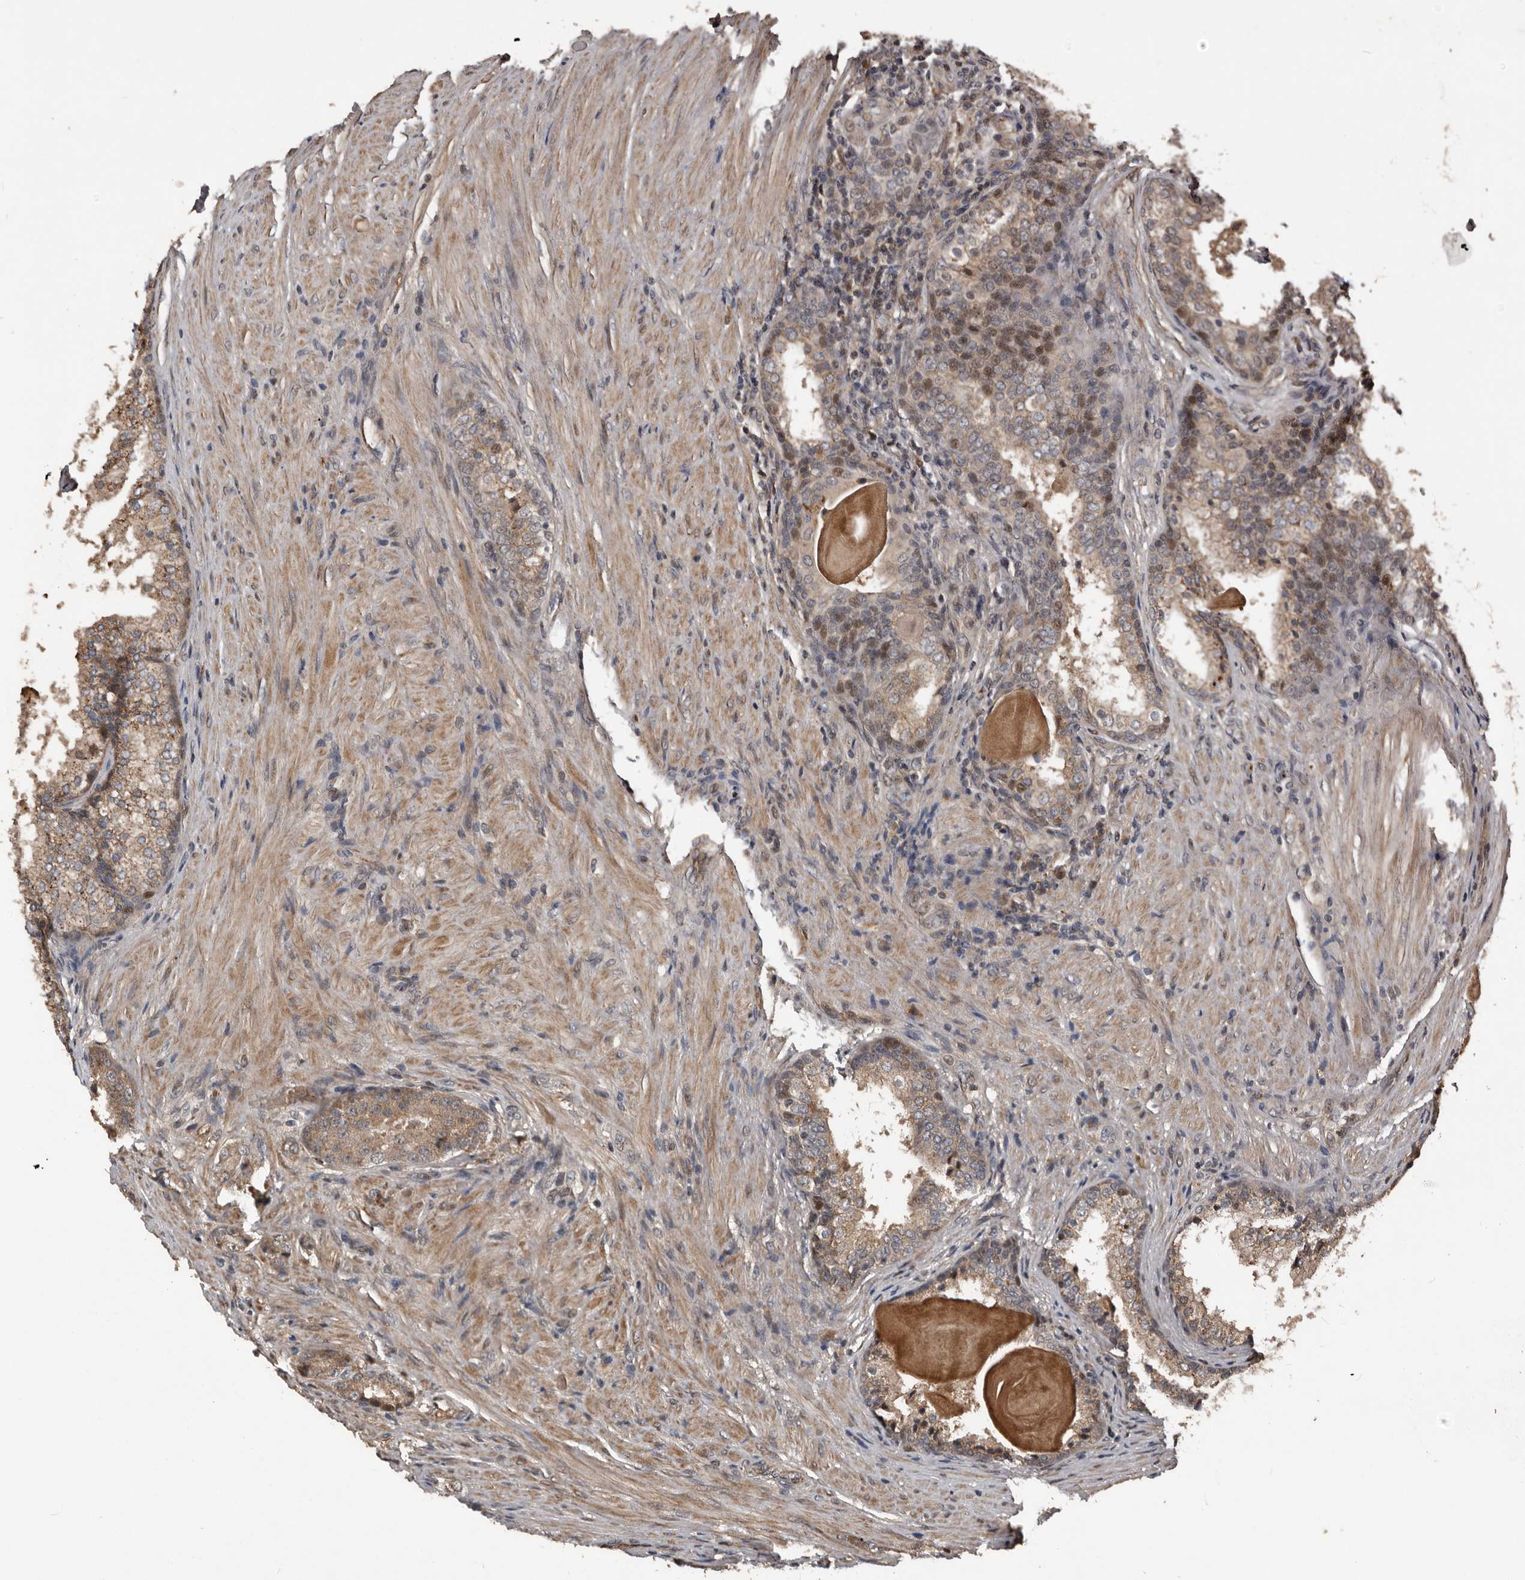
{"staining": {"intensity": "weak", "quantity": ">75%", "location": "cytoplasmic/membranous,nuclear"}, "tissue": "prostate cancer", "cell_type": "Tumor cells", "image_type": "cancer", "snomed": [{"axis": "morphology", "description": "Adenocarcinoma, High grade"}, {"axis": "topography", "description": "Prostate"}], "caption": "A low amount of weak cytoplasmic/membranous and nuclear expression is present in about >75% of tumor cells in adenocarcinoma (high-grade) (prostate) tissue. The protein of interest is shown in brown color, while the nuclei are stained blue.", "gene": "SERTAD4", "patient": {"sex": "male", "age": 60}}